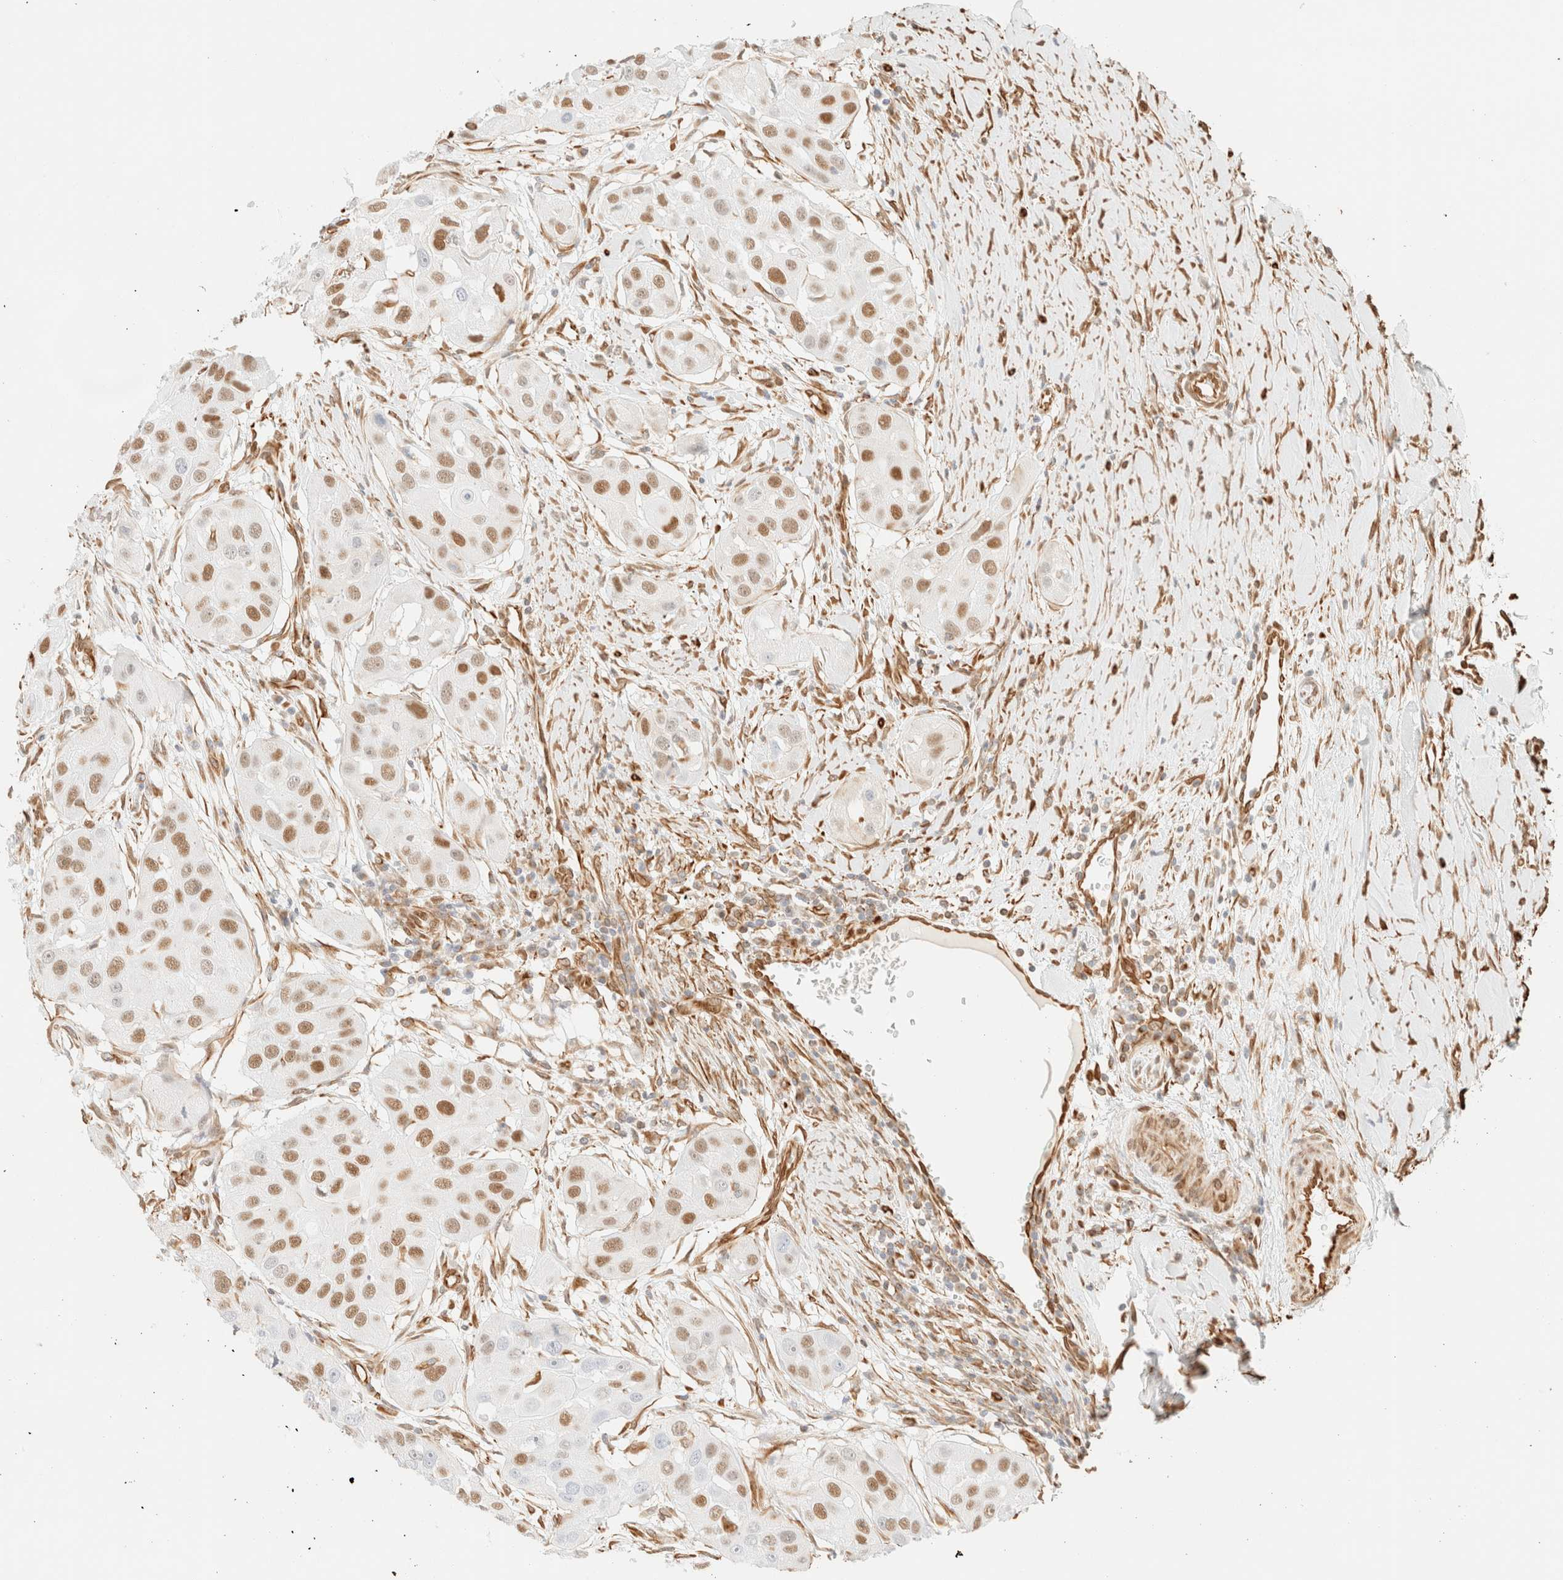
{"staining": {"intensity": "moderate", "quantity": ">75%", "location": "nuclear"}, "tissue": "head and neck cancer", "cell_type": "Tumor cells", "image_type": "cancer", "snomed": [{"axis": "morphology", "description": "Normal tissue, NOS"}, {"axis": "morphology", "description": "Squamous cell carcinoma, NOS"}, {"axis": "topography", "description": "Skeletal muscle"}, {"axis": "topography", "description": "Head-Neck"}], "caption": "Moderate nuclear expression for a protein is present in about >75% of tumor cells of squamous cell carcinoma (head and neck) using immunohistochemistry.", "gene": "ZSCAN18", "patient": {"sex": "male", "age": 51}}